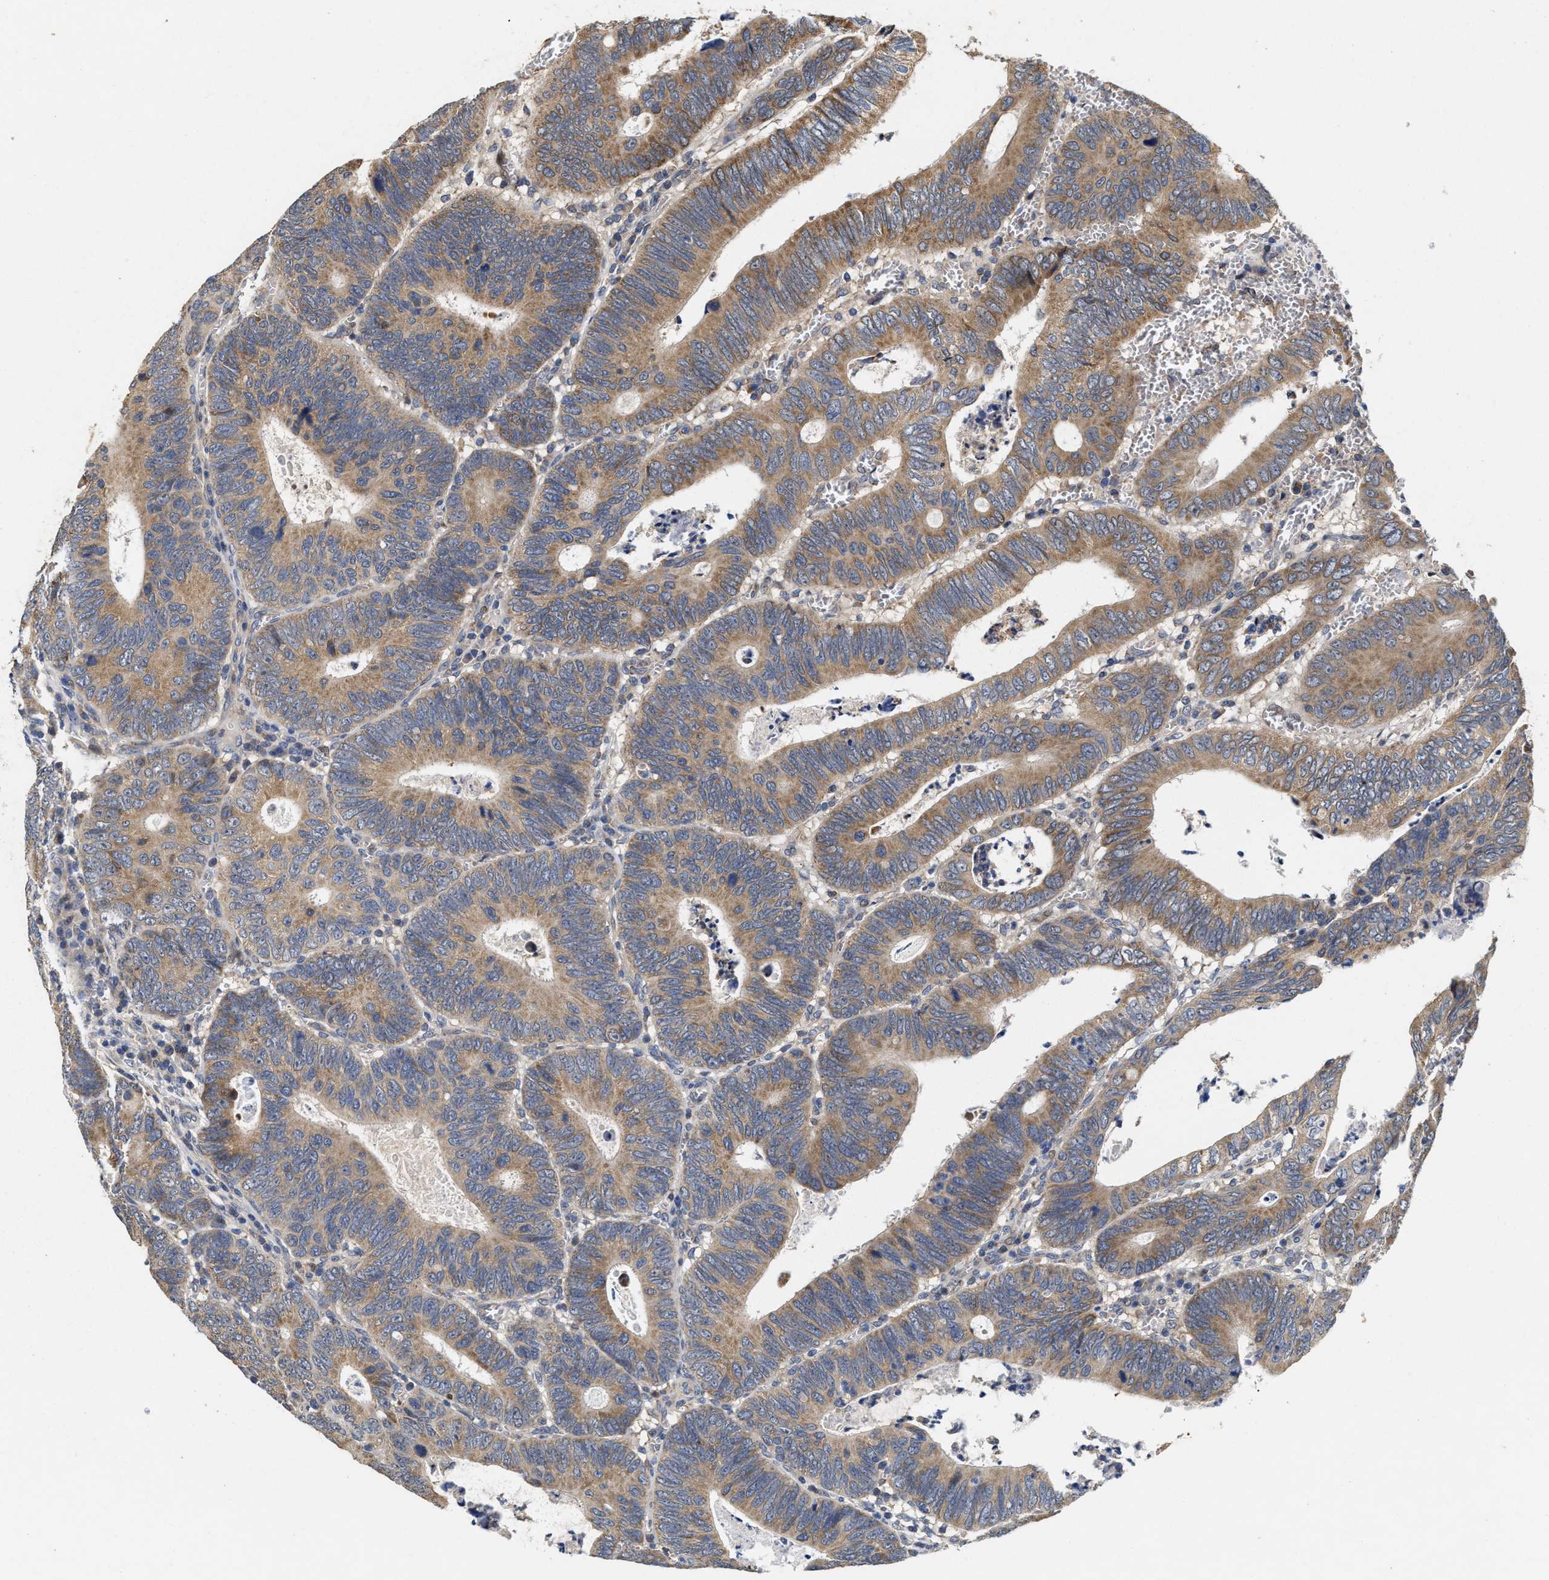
{"staining": {"intensity": "moderate", "quantity": ">75%", "location": "cytoplasmic/membranous"}, "tissue": "colorectal cancer", "cell_type": "Tumor cells", "image_type": "cancer", "snomed": [{"axis": "morphology", "description": "Inflammation, NOS"}, {"axis": "morphology", "description": "Adenocarcinoma, NOS"}, {"axis": "topography", "description": "Colon"}], "caption": "Immunohistochemical staining of colorectal adenocarcinoma exhibits medium levels of moderate cytoplasmic/membranous positivity in approximately >75% of tumor cells.", "gene": "SCYL2", "patient": {"sex": "male", "age": 72}}